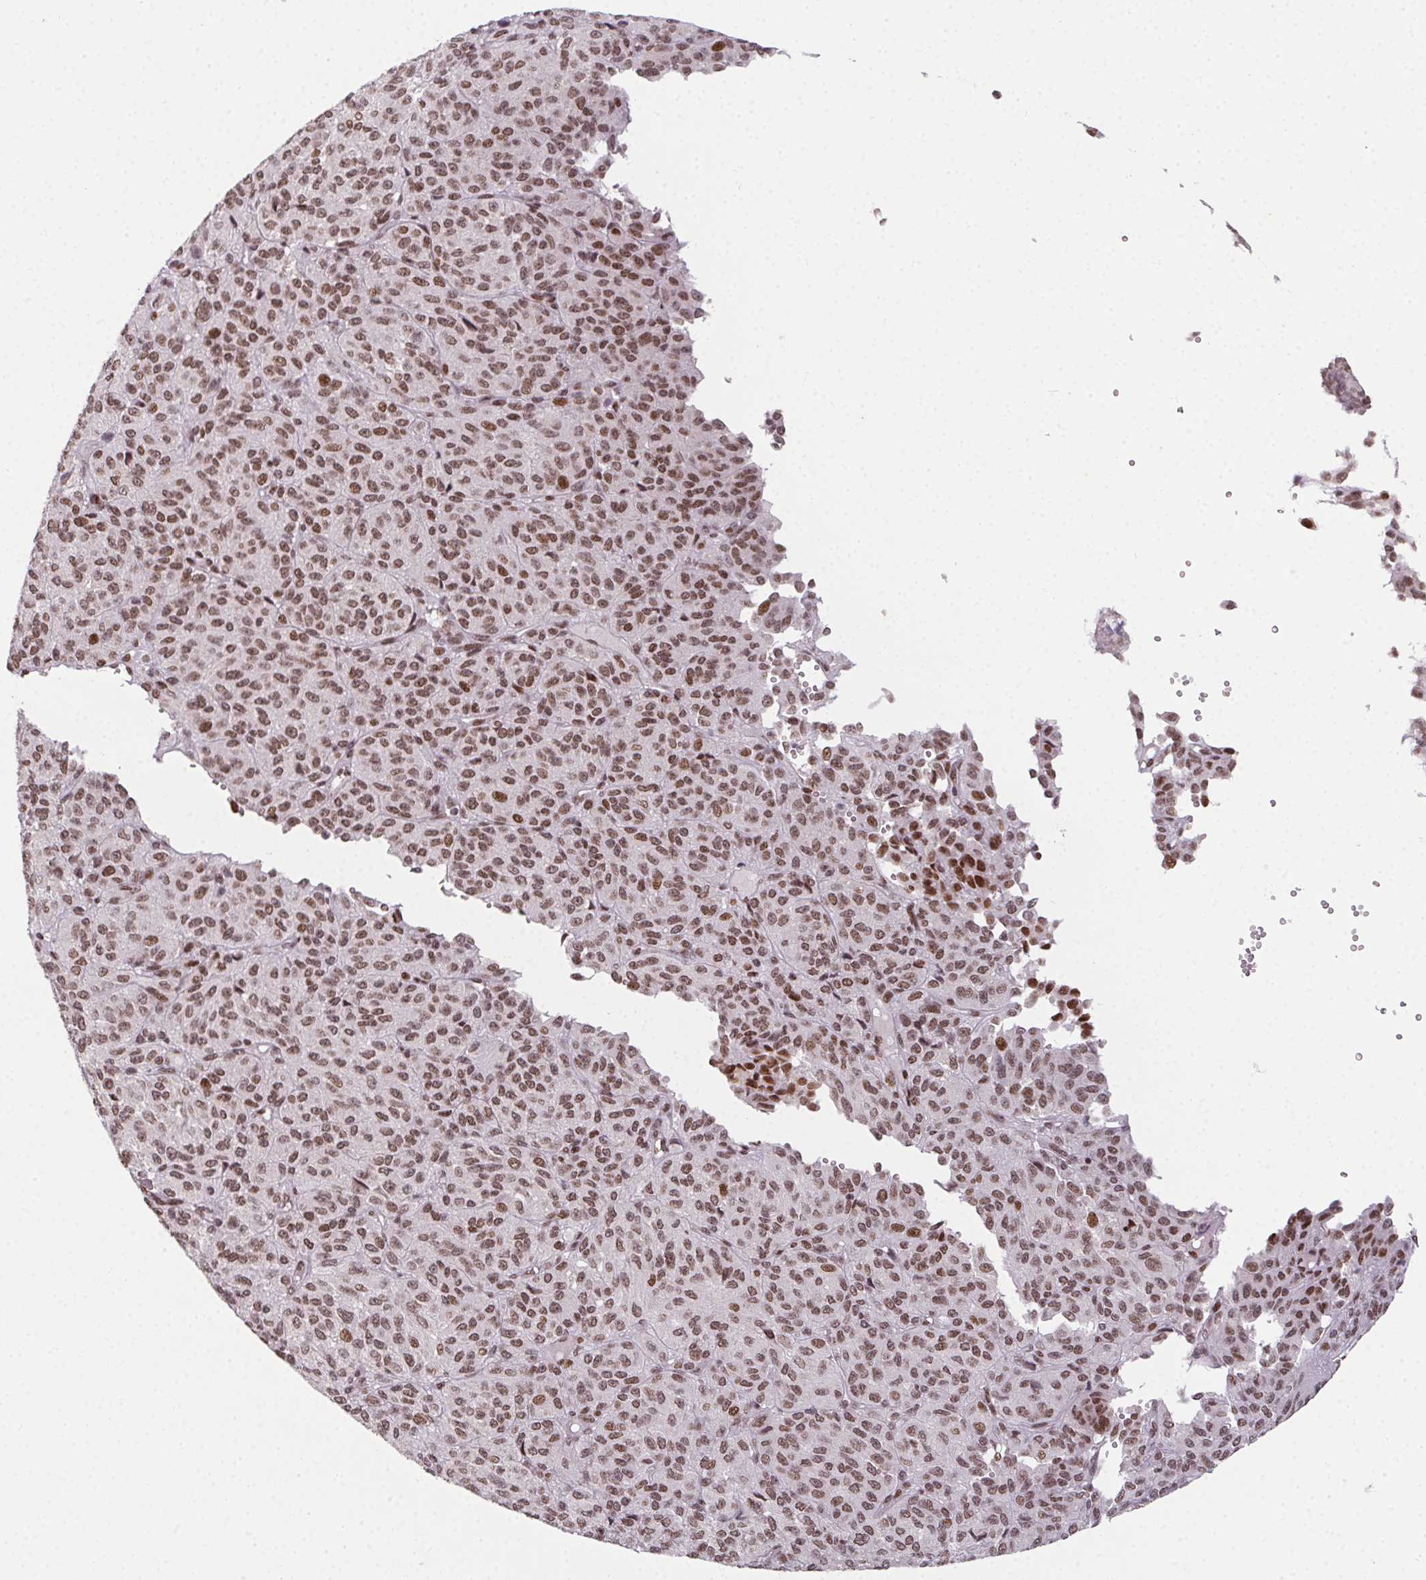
{"staining": {"intensity": "moderate", "quantity": ">75%", "location": "nuclear"}, "tissue": "melanoma", "cell_type": "Tumor cells", "image_type": "cancer", "snomed": [{"axis": "morphology", "description": "Malignant melanoma, Metastatic site"}, {"axis": "topography", "description": "Brain"}], "caption": "High-magnification brightfield microscopy of melanoma stained with DAB (3,3'-diaminobenzidine) (brown) and counterstained with hematoxylin (blue). tumor cells exhibit moderate nuclear positivity is present in approximately>75% of cells.", "gene": "KMT2A", "patient": {"sex": "female", "age": 56}}